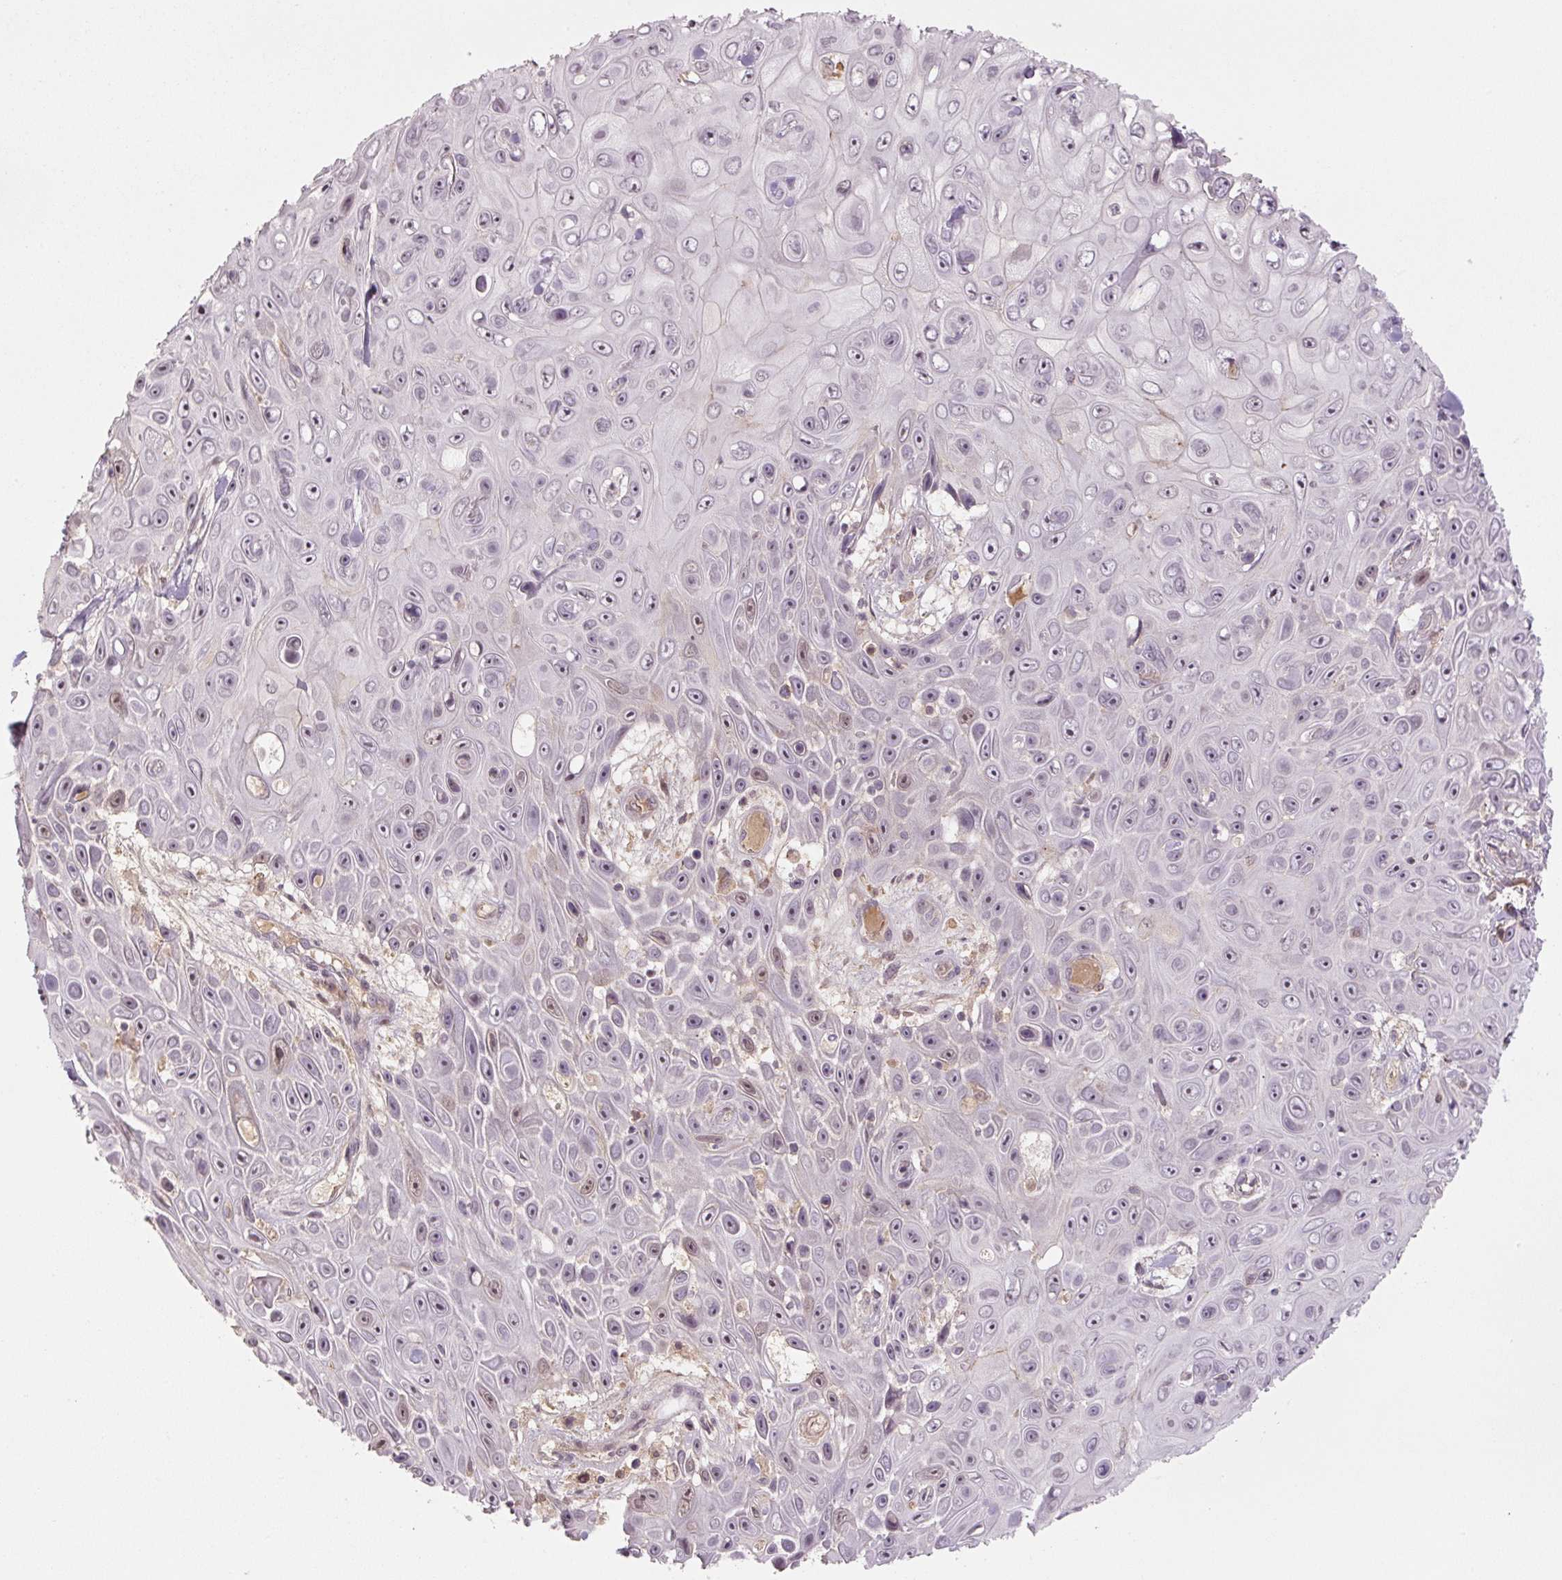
{"staining": {"intensity": "negative", "quantity": "none", "location": "none"}, "tissue": "skin cancer", "cell_type": "Tumor cells", "image_type": "cancer", "snomed": [{"axis": "morphology", "description": "Squamous cell carcinoma, NOS"}, {"axis": "topography", "description": "Skin"}], "caption": "High power microscopy histopathology image of an IHC image of skin squamous cell carcinoma, revealing no significant positivity in tumor cells.", "gene": "C2orf73", "patient": {"sex": "male", "age": 82}}